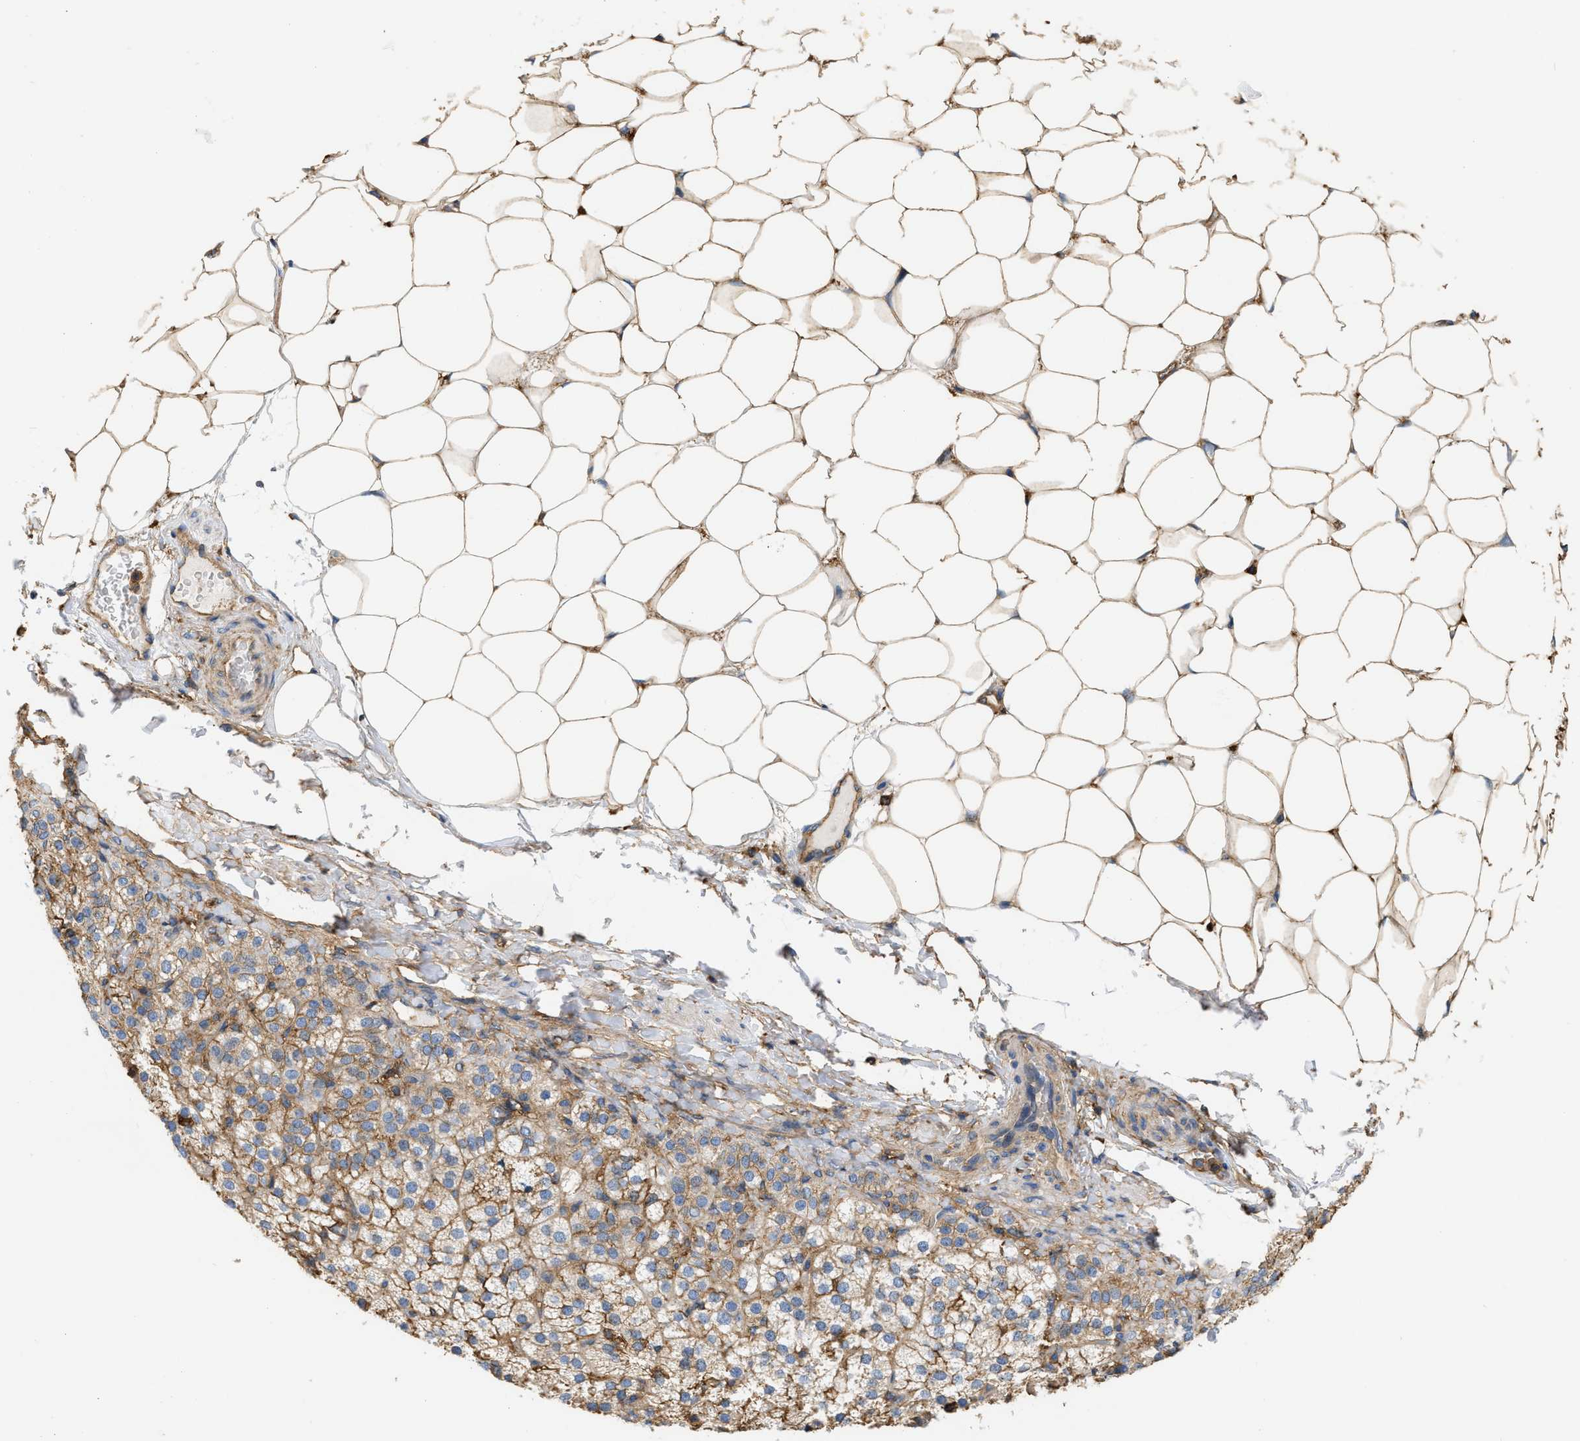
{"staining": {"intensity": "moderate", "quantity": ">75%", "location": "cytoplasmic/membranous"}, "tissue": "adrenal gland", "cell_type": "Glandular cells", "image_type": "normal", "snomed": [{"axis": "morphology", "description": "Normal tissue, NOS"}, {"axis": "topography", "description": "Adrenal gland"}], "caption": "Glandular cells show medium levels of moderate cytoplasmic/membranous expression in approximately >75% of cells in normal human adrenal gland.", "gene": "GNB4", "patient": {"sex": "female", "age": 44}}